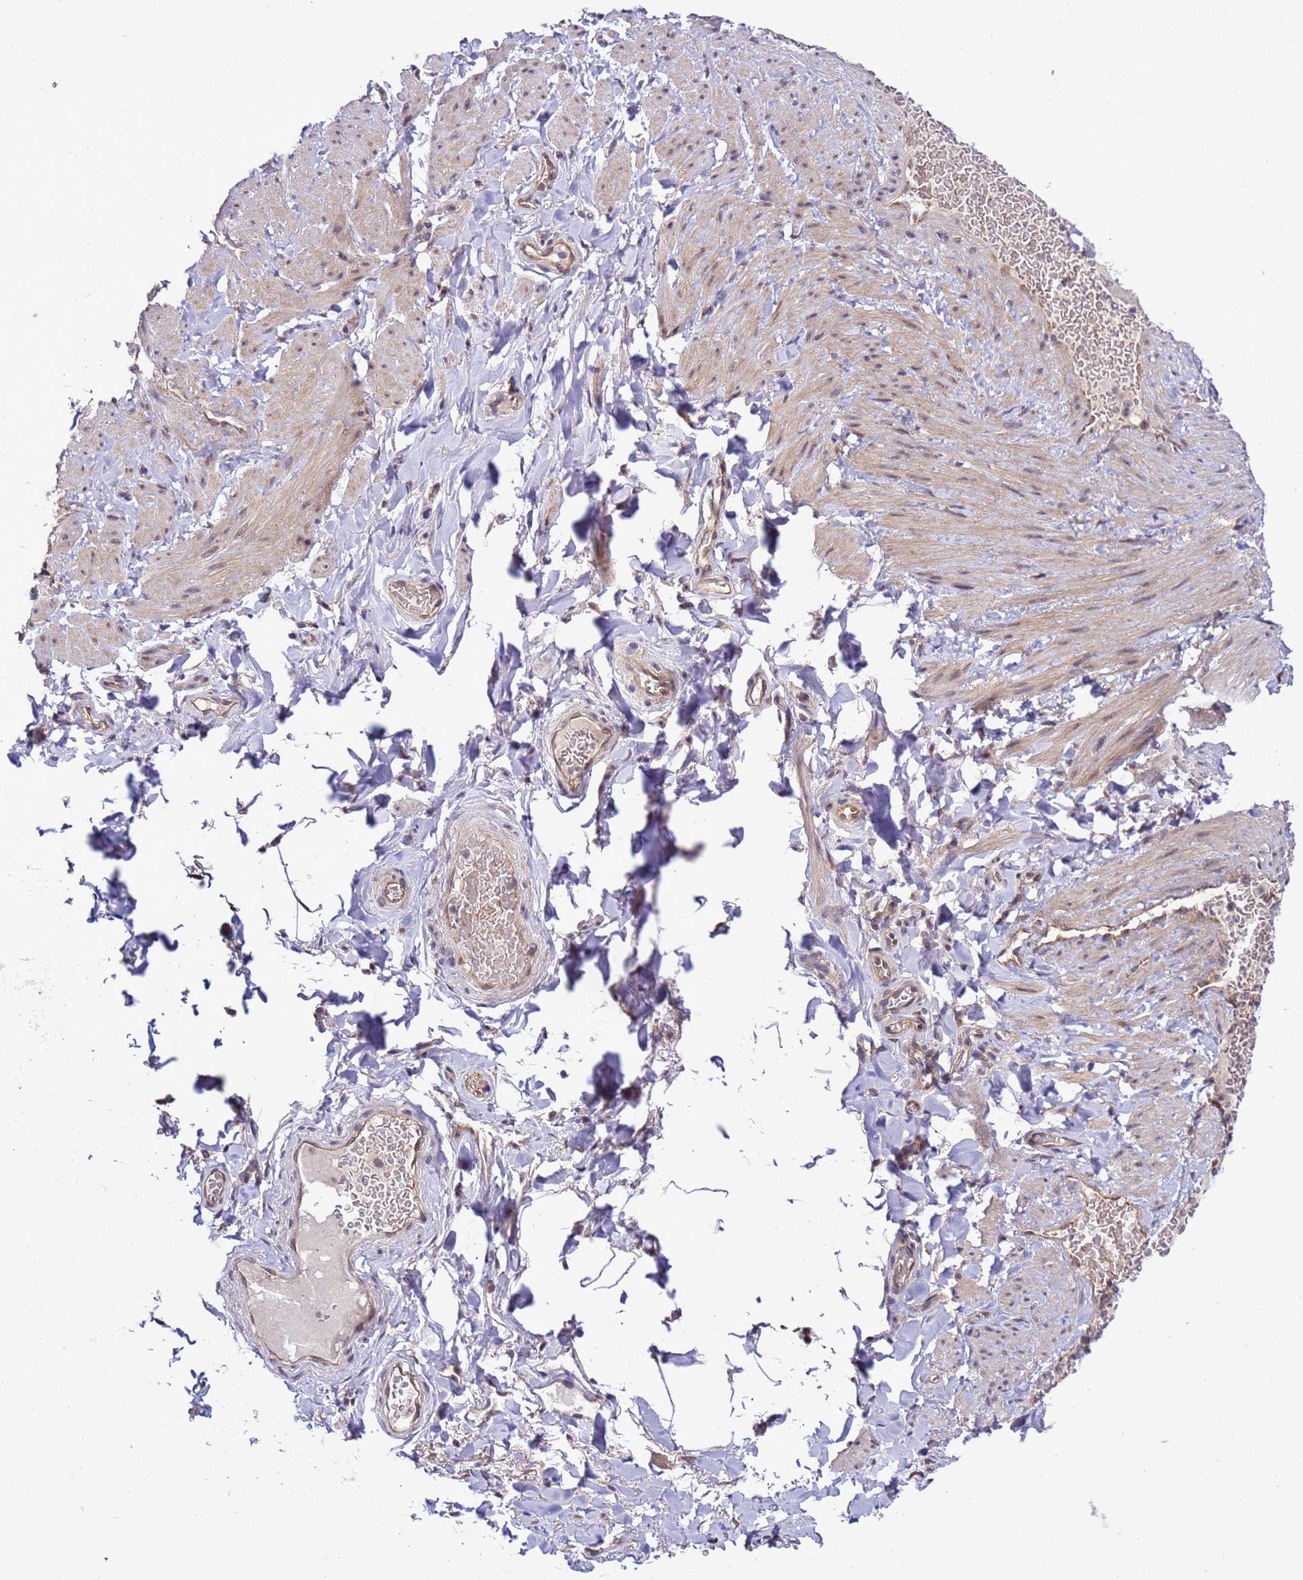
{"staining": {"intensity": "moderate", "quantity": ">75%", "location": "cytoplasmic/membranous,nuclear"}, "tissue": "soft tissue", "cell_type": "Chondrocytes", "image_type": "normal", "snomed": [{"axis": "morphology", "description": "Normal tissue, NOS"}, {"axis": "topography", "description": "Soft tissue"}, {"axis": "topography", "description": "Vascular tissue"}], "caption": "Immunohistochemistry image of normal soft tissue: soft tissue stained using IHC displays medium levels of moderate protein expression localized specifically in the cytoplasmic/membranous,nuclear of chondrocytes, appearing as a cytoplasmic/membranous,nuclear brown color.", "gene": "GEN1", "patient": {"sex": "male", "age": 54}}